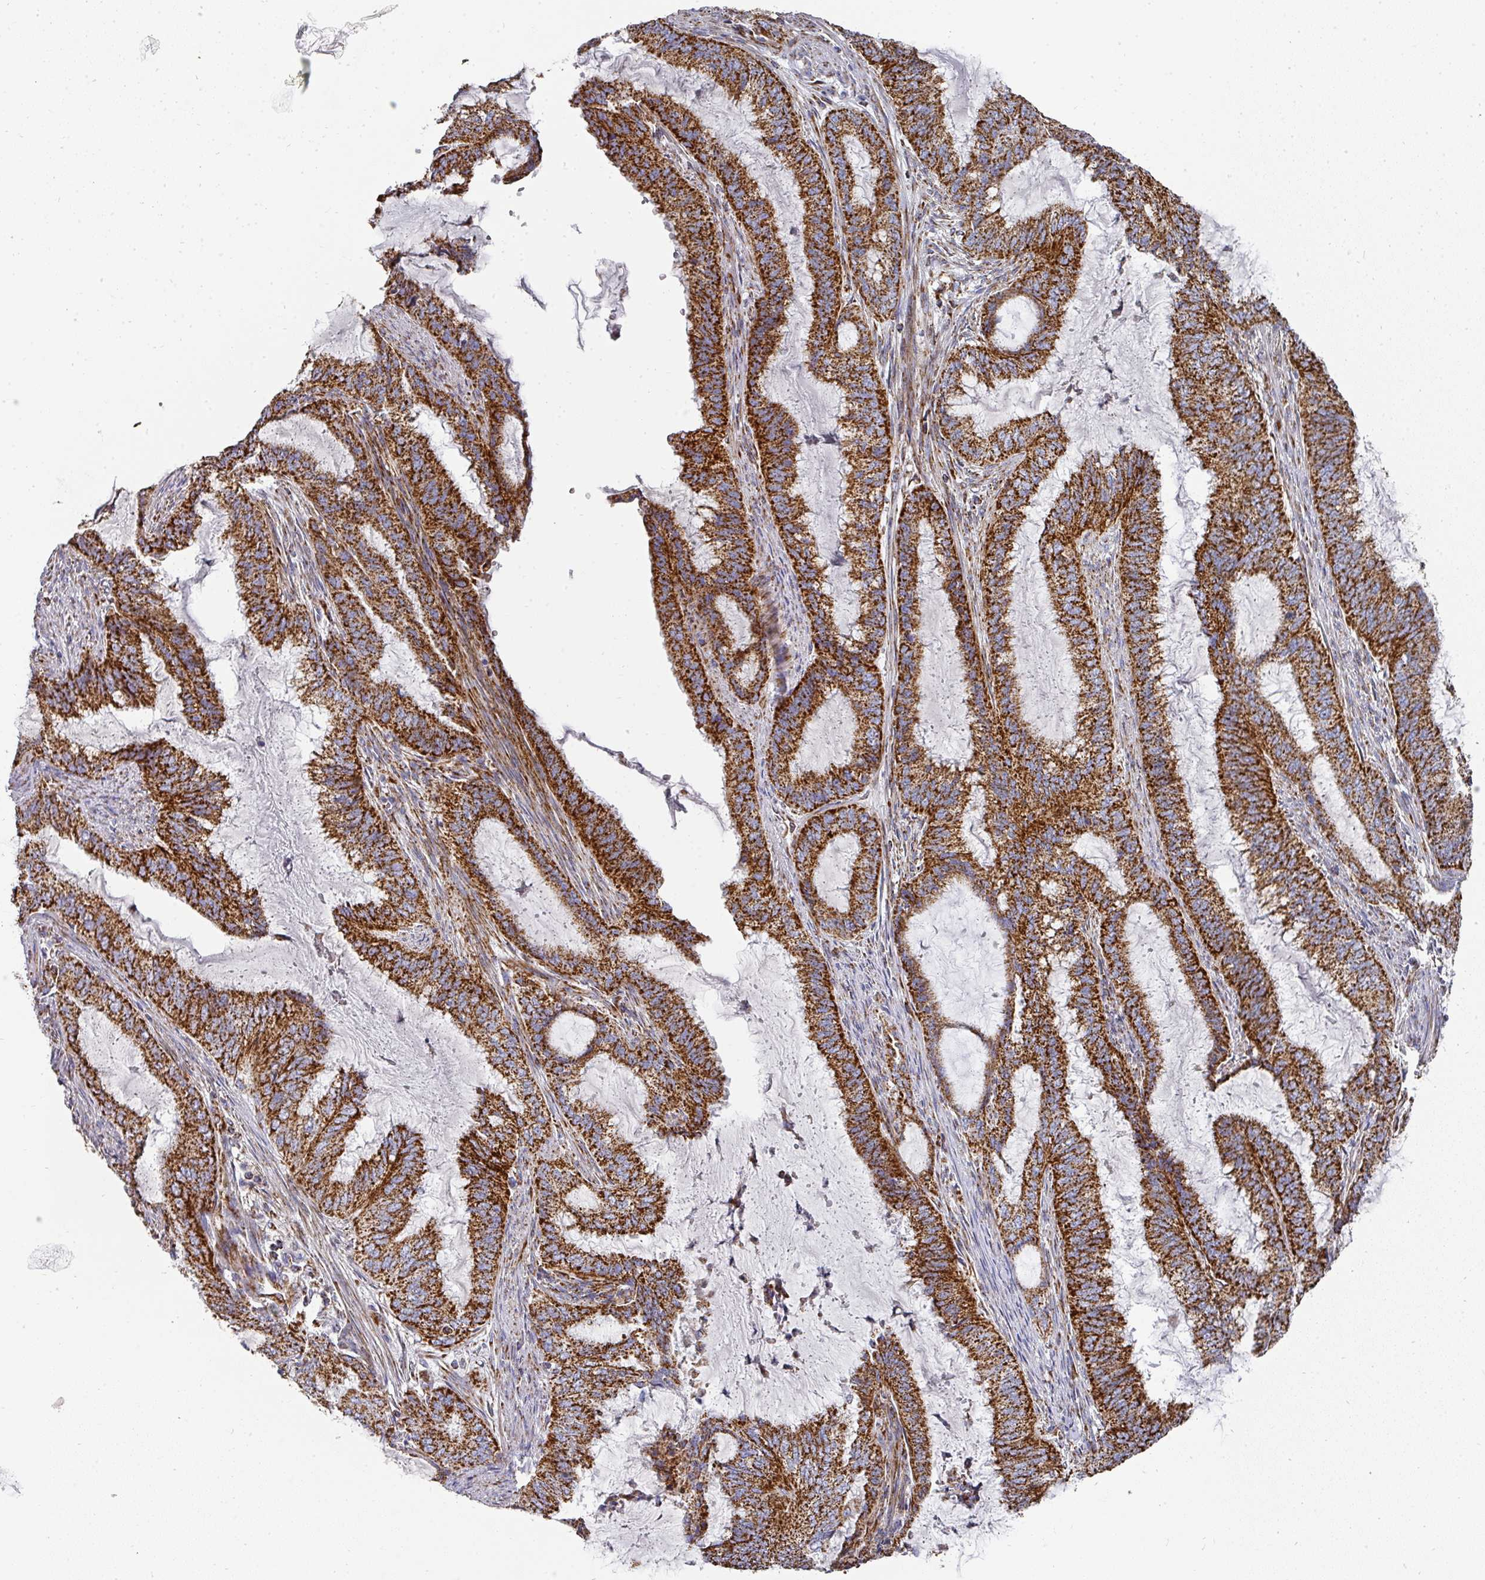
{"staining": {"intensity": "strong", "quantity": ">75%", "location": "cytoplasmic/membranous"}, "tissue": "endometrial cancer", "cell_type": "Tumor cells", "image_type": "cancer", "snomed": [{"axis": "morphology", "description": "Adenocarcinoma, NOS"}, {"axis": "topography", "description": "Endometrium"}], "caption": "This micrograph displays immunohistochemistry (IHC) staining of endometrial cancer, with high strong cytoplasmic/membranous positivity in about >75% of tumor cells.", "gene": "UQCRFS1", "patient": {"sex": "female", "age": 51}}